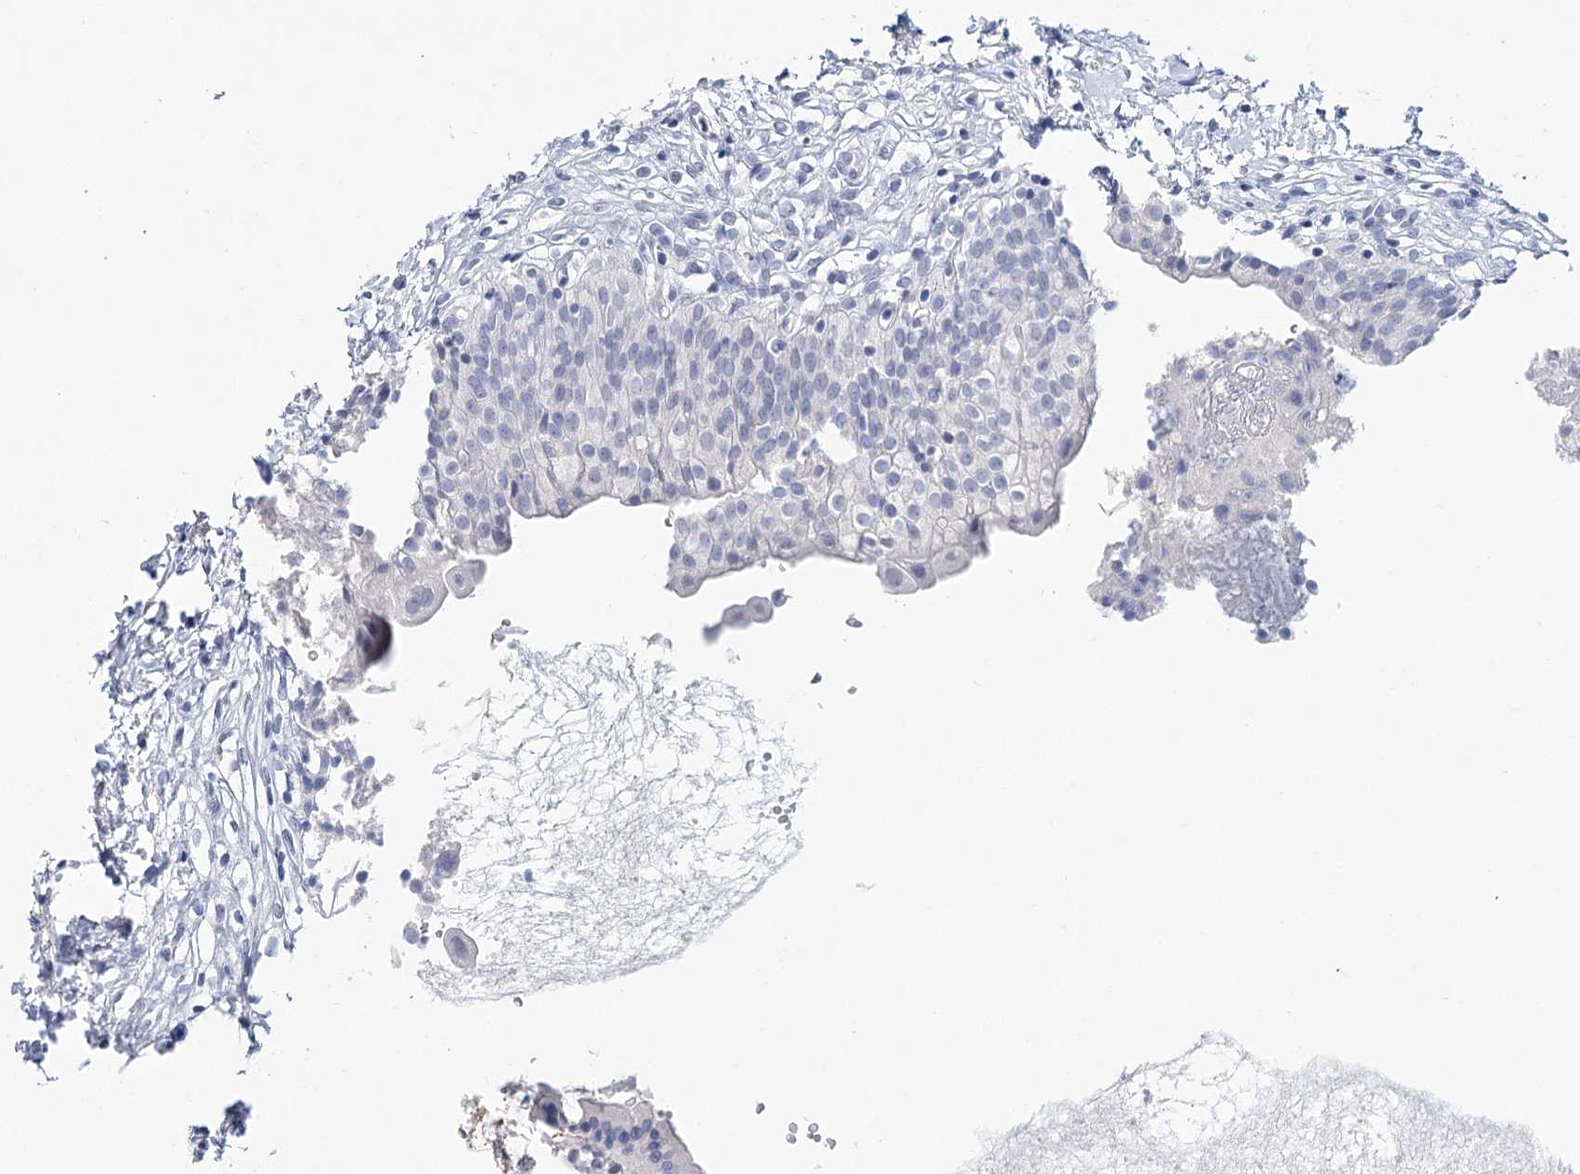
{"staining": {"intensity": "negative", "quantity": "none", "location": "none"}, "tissue": "urinary bladder", "cell_type": "Urothelial cells", "image_type": "normal", "snomed": [{"axis": "morphology", "description": "Normal tissue, NOS"}, {"axis": "topography", "description": "Urinary bladder"}], "caption": "Immunohistochemistry image of benign human urinary bladder stained for a protein (brown), which shows no positivity in urothelial cells.", "gene": "HSPA4L", "patient": {"sex": "male", "age": 55}}